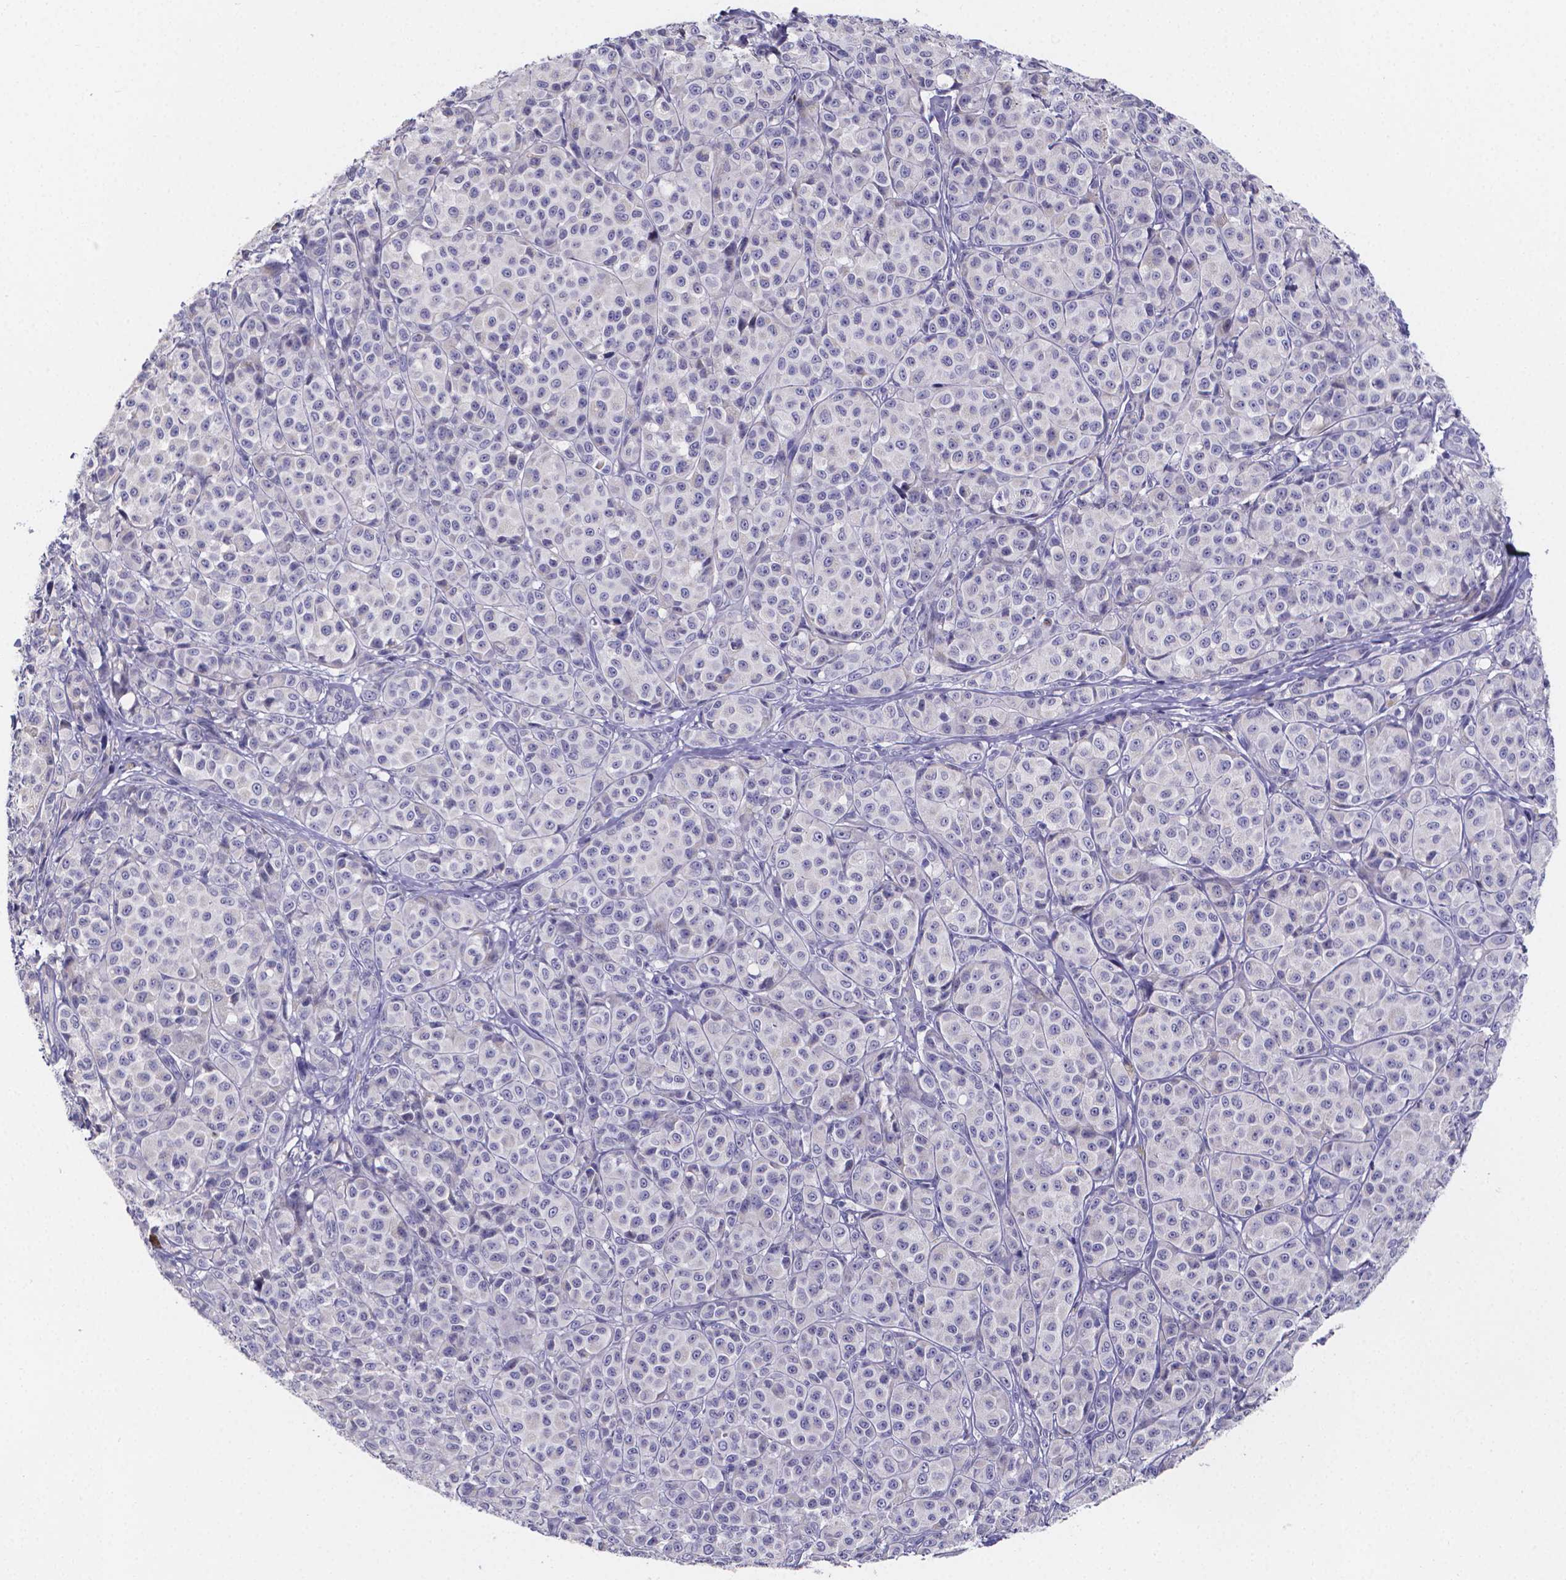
{"staining": {"intensity": "negative", "quantity": "none", "location": "none"}, "tissue": "melanoma", "cell_type": "Tumor cells", "image_type": "cancer", "snomed": [{"axis": "morphology", "description": "Malignant melanoma, NOS"}, {"axis": "topography", "description": "Skin"}], "caption": "Malignant melanoma was stained to show a protein in brown. There is no significant positivity in tumor cells.", "gene": "GABRA3", "patient": {"sex": "male", "age": 89}}